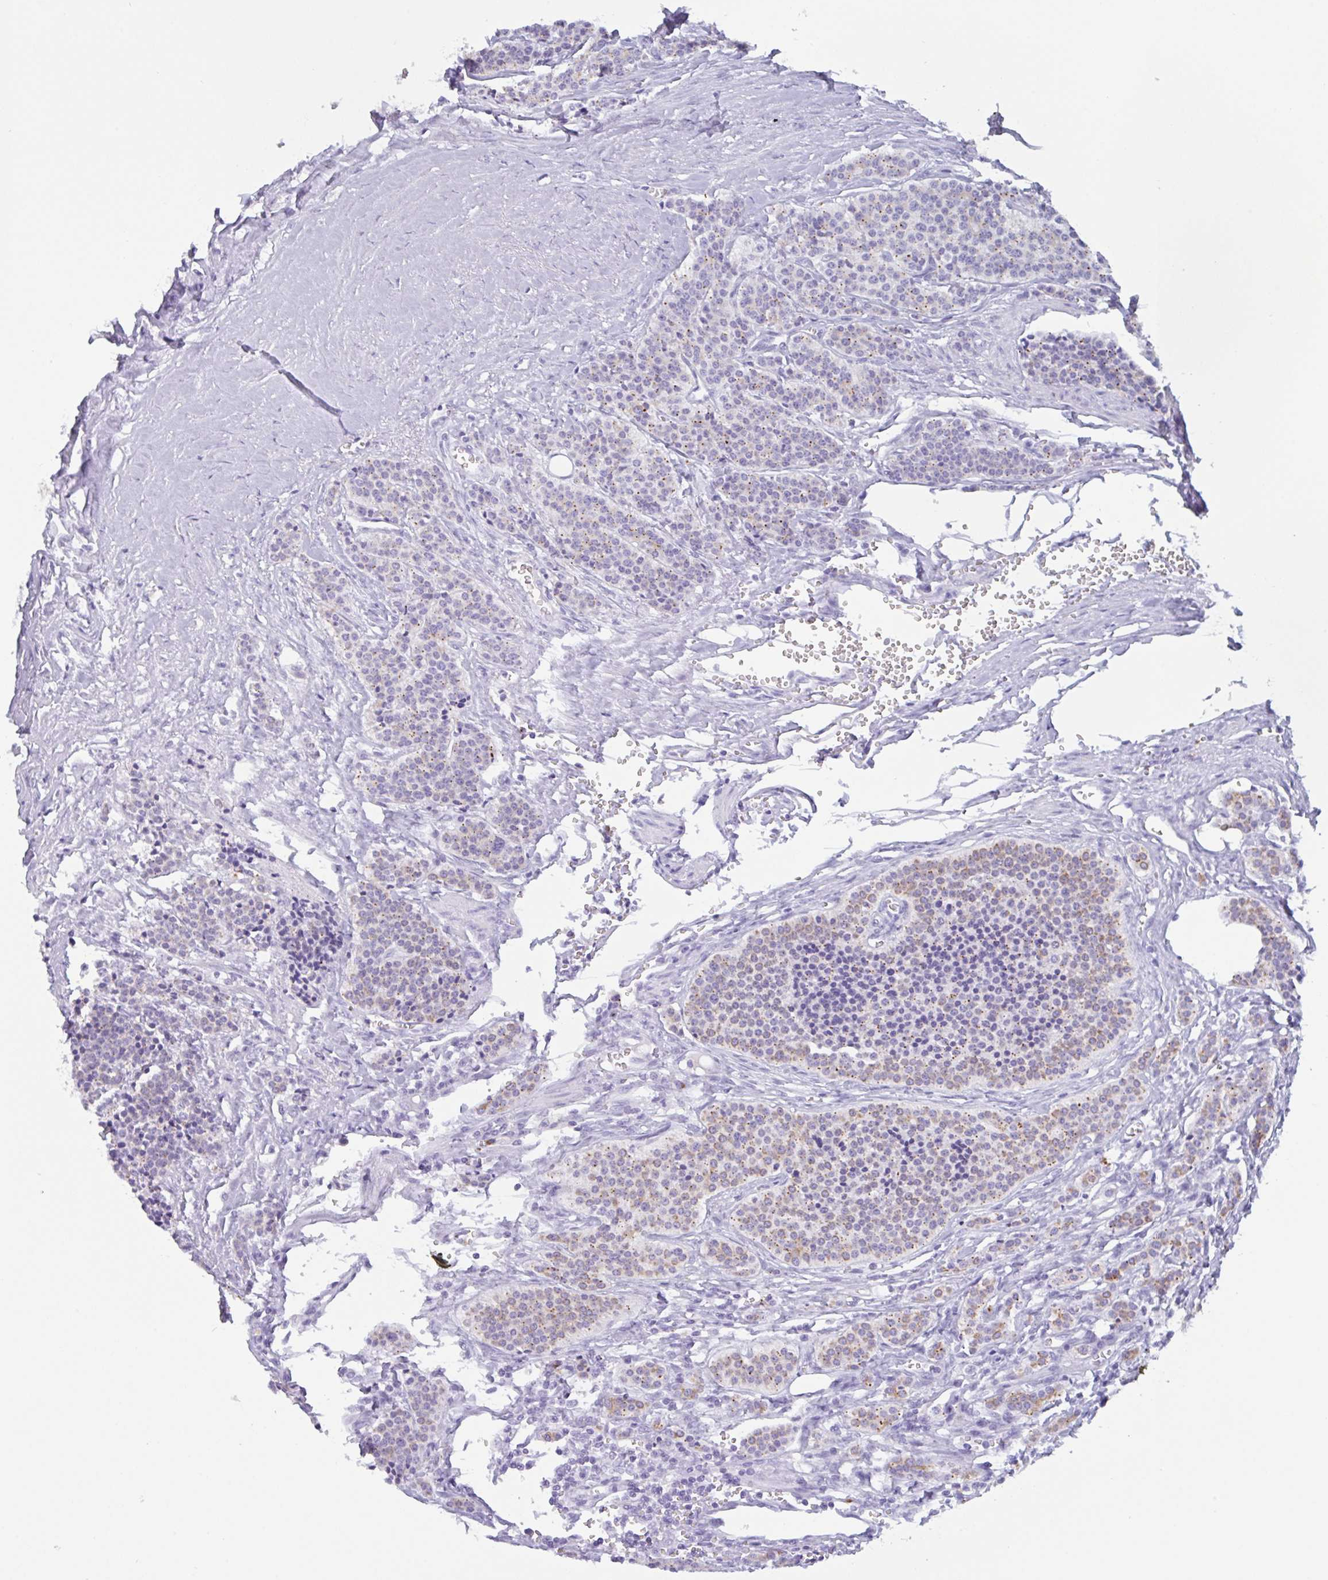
{"staining": {"intensity": "moderate", "quantity": "25%-75%", "location": "cytoplasmic/membranous"}, "tissue": "carcinoid", "cell_type": "Tumor cells", "image_type": "cancer", "snomed": [{"axis": "morphology", "description": "Carcinoid, malignant, NOS"}, {"axis": "topography", "description": "Small intestine"}], "caption": "High-power microscopy captured an IHC photomicrograph of carcinoid (malignant), revealing moderate cytoplasmic/membranous positivity in about 25%-75% of tumor cells.", "gene": "DTWD2", "patient": {"sex": "male", "age": 63}}